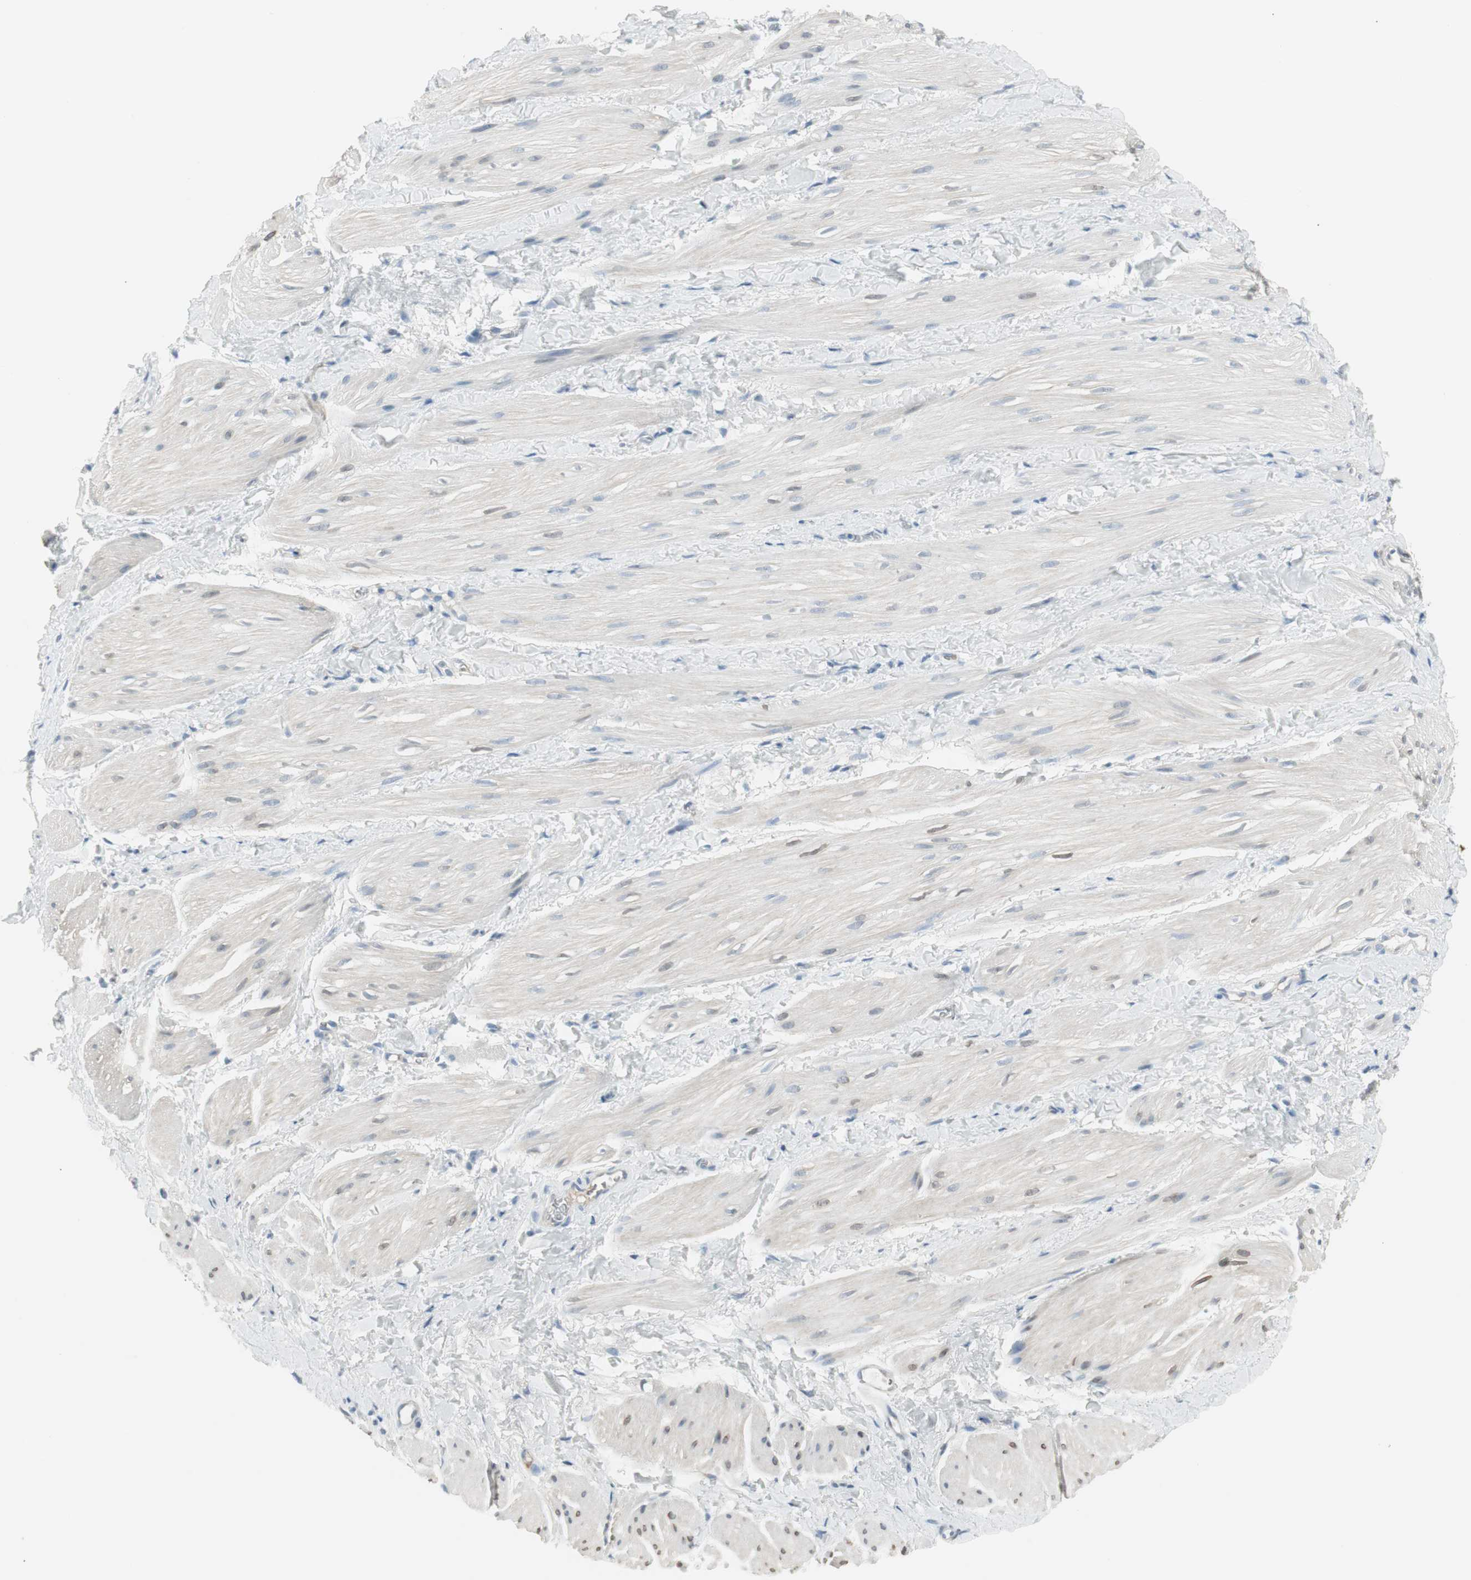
{"staining": {"intensity": "weak", "quantity": "<25%", "location": "cytoplasmic/membranous,nuclear"}, "tissue": "smooth muscle", "cell_type": "Smooth muscle cells", "image_type": "normal", "snomed": [{"axis": "morphology", "description": "Normal tissue, NOS"}, {"axis": "topography", "description": "Smooth muscle"}], "caption": "This is an immunohistochemistry (IHC) histopathology image of unremarkable human smooth muscle. There is no expression in smooth muscle cells.", "gene": "AGR2", "patient": {"sex": "male", "age": 16}}